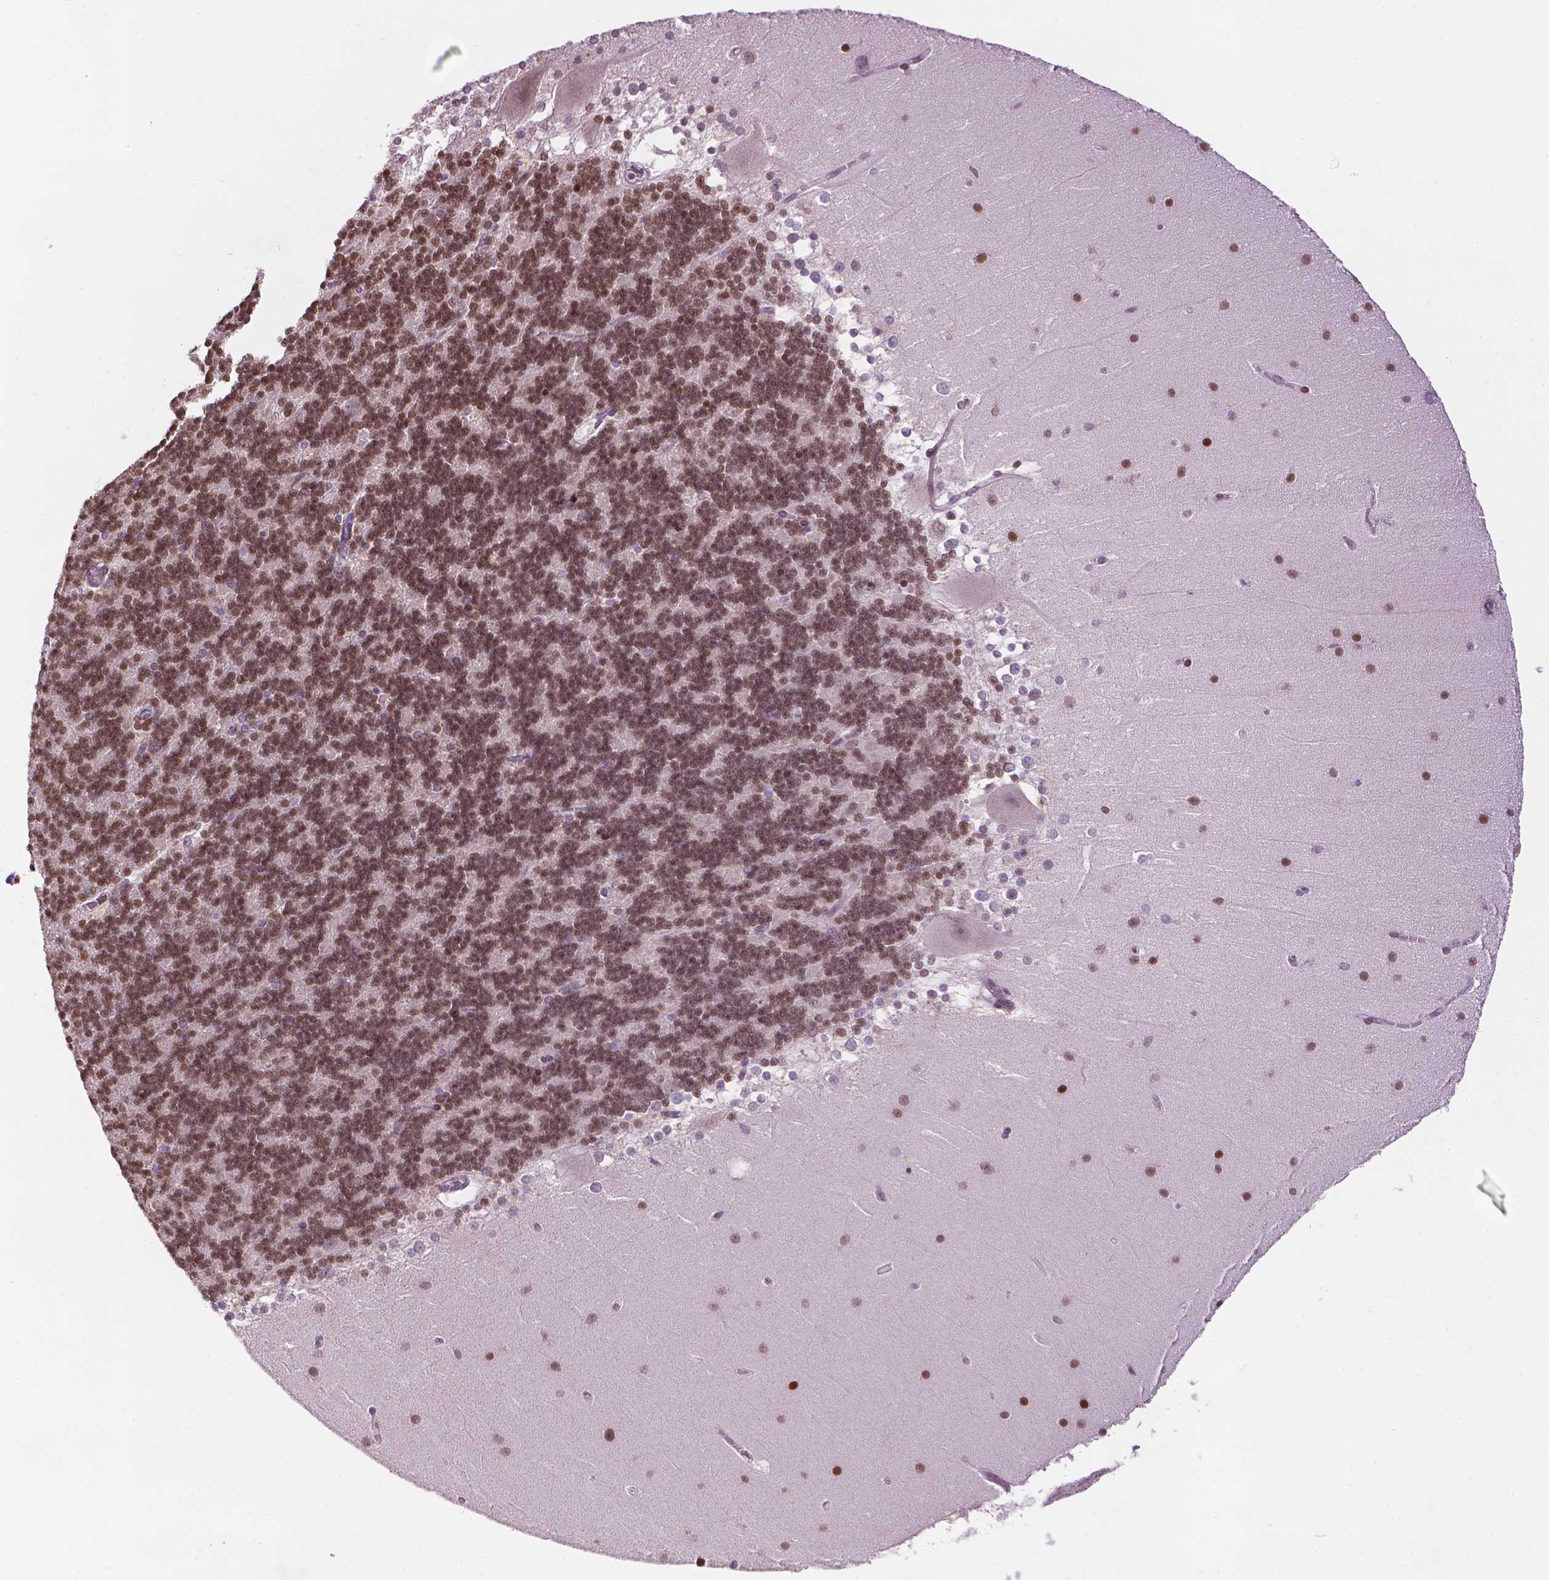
{"staining": {"intensity": "moderate", "quantity": ">75%", "location": "nuclear"}, "tissue": "cerebellum", "cell_type": "Cells in granular layer", "image_type": "normal", "snomed": [{"axis": "morphology", "description": "Normal tissue, NOS"}, {"axis": "topography", "description": "Cerebellum"}], "caption": "Cells in granular layer exhibit medium levels of moderate nuclear positivity in approximately >75% of cells in unremarkable human cerebellum.", "gene": "ZNF41", "patient": {"sex": "female", "age": 19}}